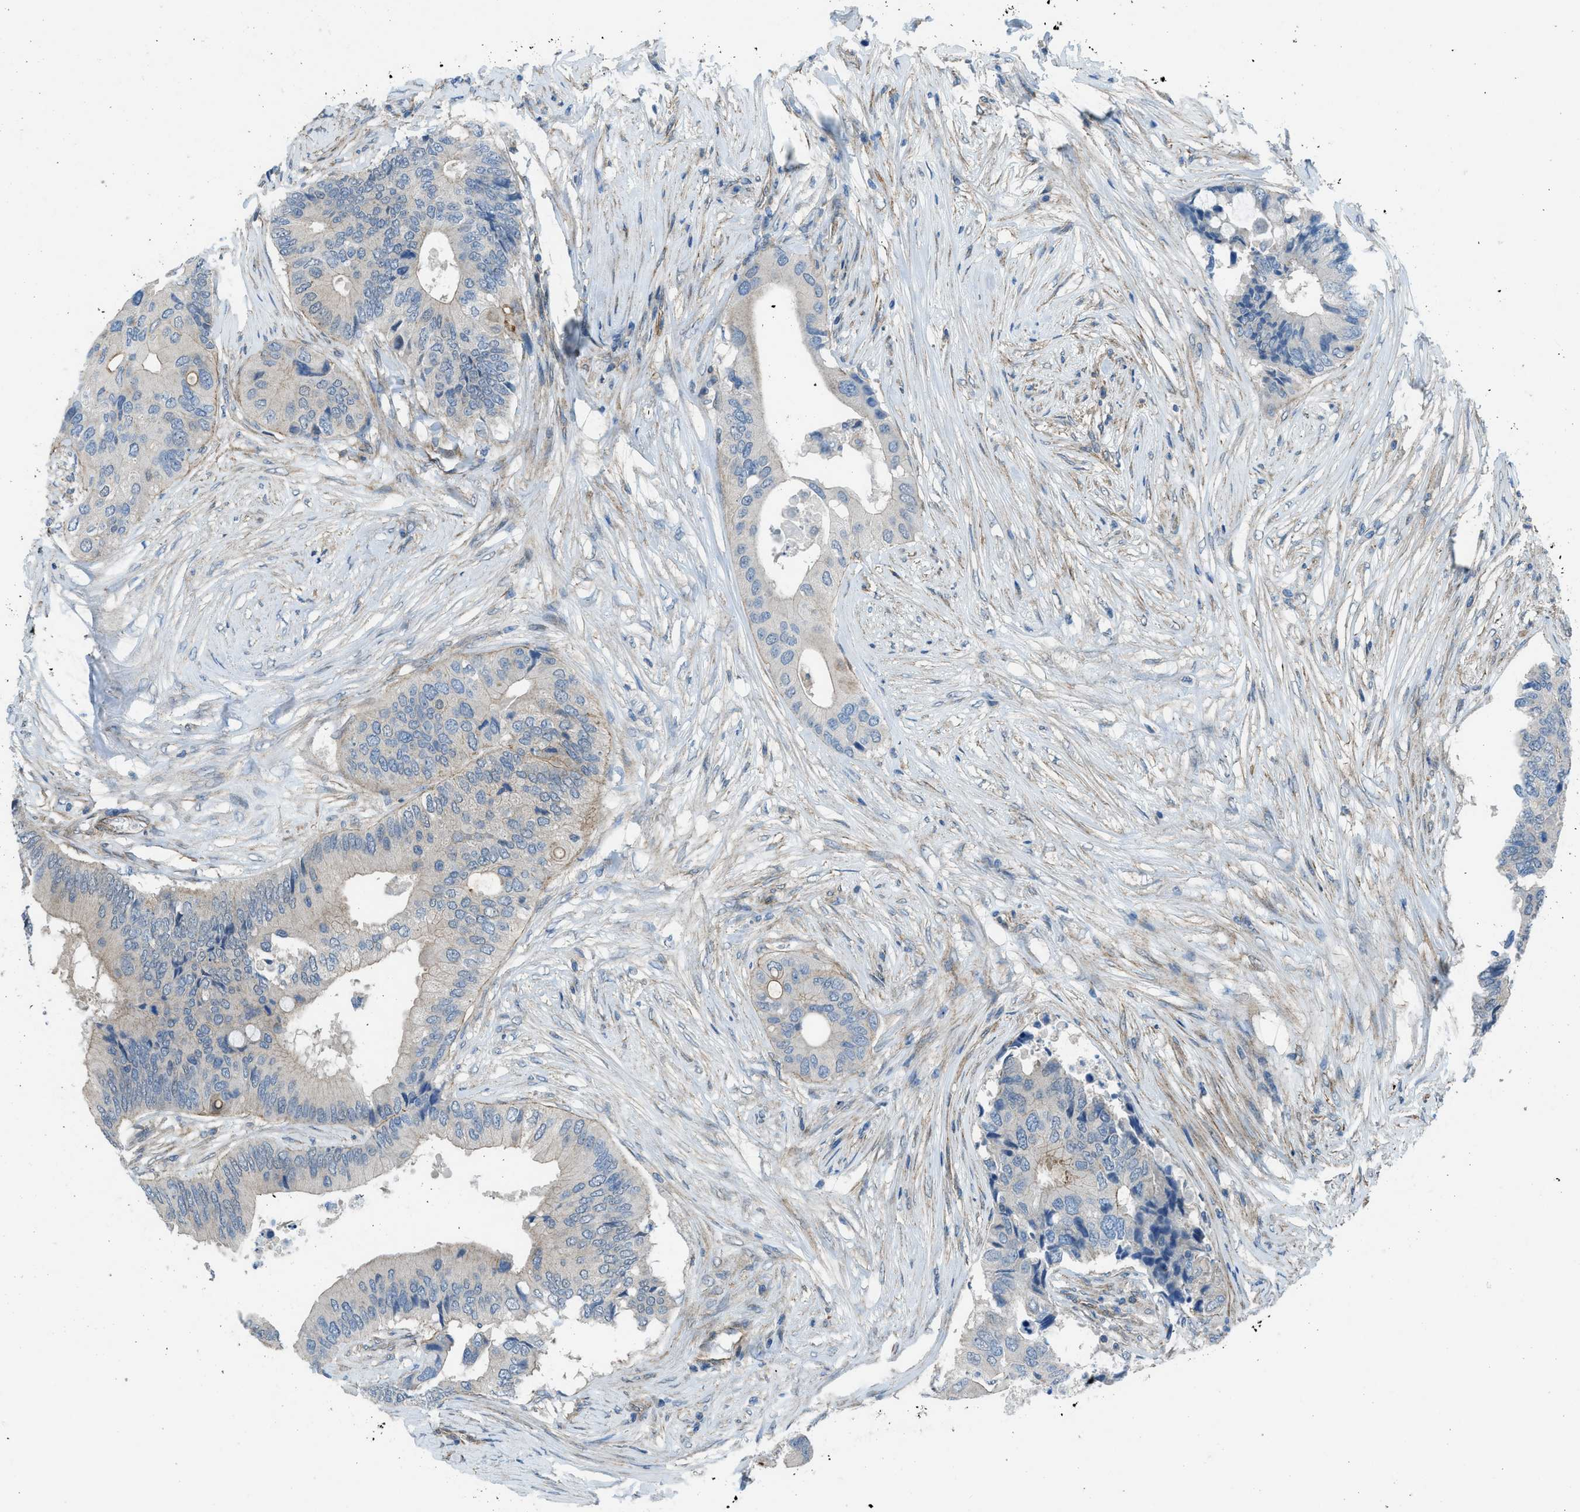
{"staining": {"intensity": "moderate", "quantity": "<25%", "location": "cytoplasmic/membranous"}, "tissue": "colorectal cancer", "cell_type": "Tumor cells", "image_type": "cancer", "snomed": [{"axis": "morphology", "description": "Adenocarcinoma, NOS"}, {"axis": "topography", "description": "Colon"}], "caption": "This image shows colorectal adenocarcinoma stained with immunohistochemistry (IHC) to label a protein in brown. The cytoplasmic/membranous of tumor cells show moderate positivity for the protein. Nuclei are counter-stained blue.", "gene": "PRKN", "patient": {"sex": "male", "age": 71}}